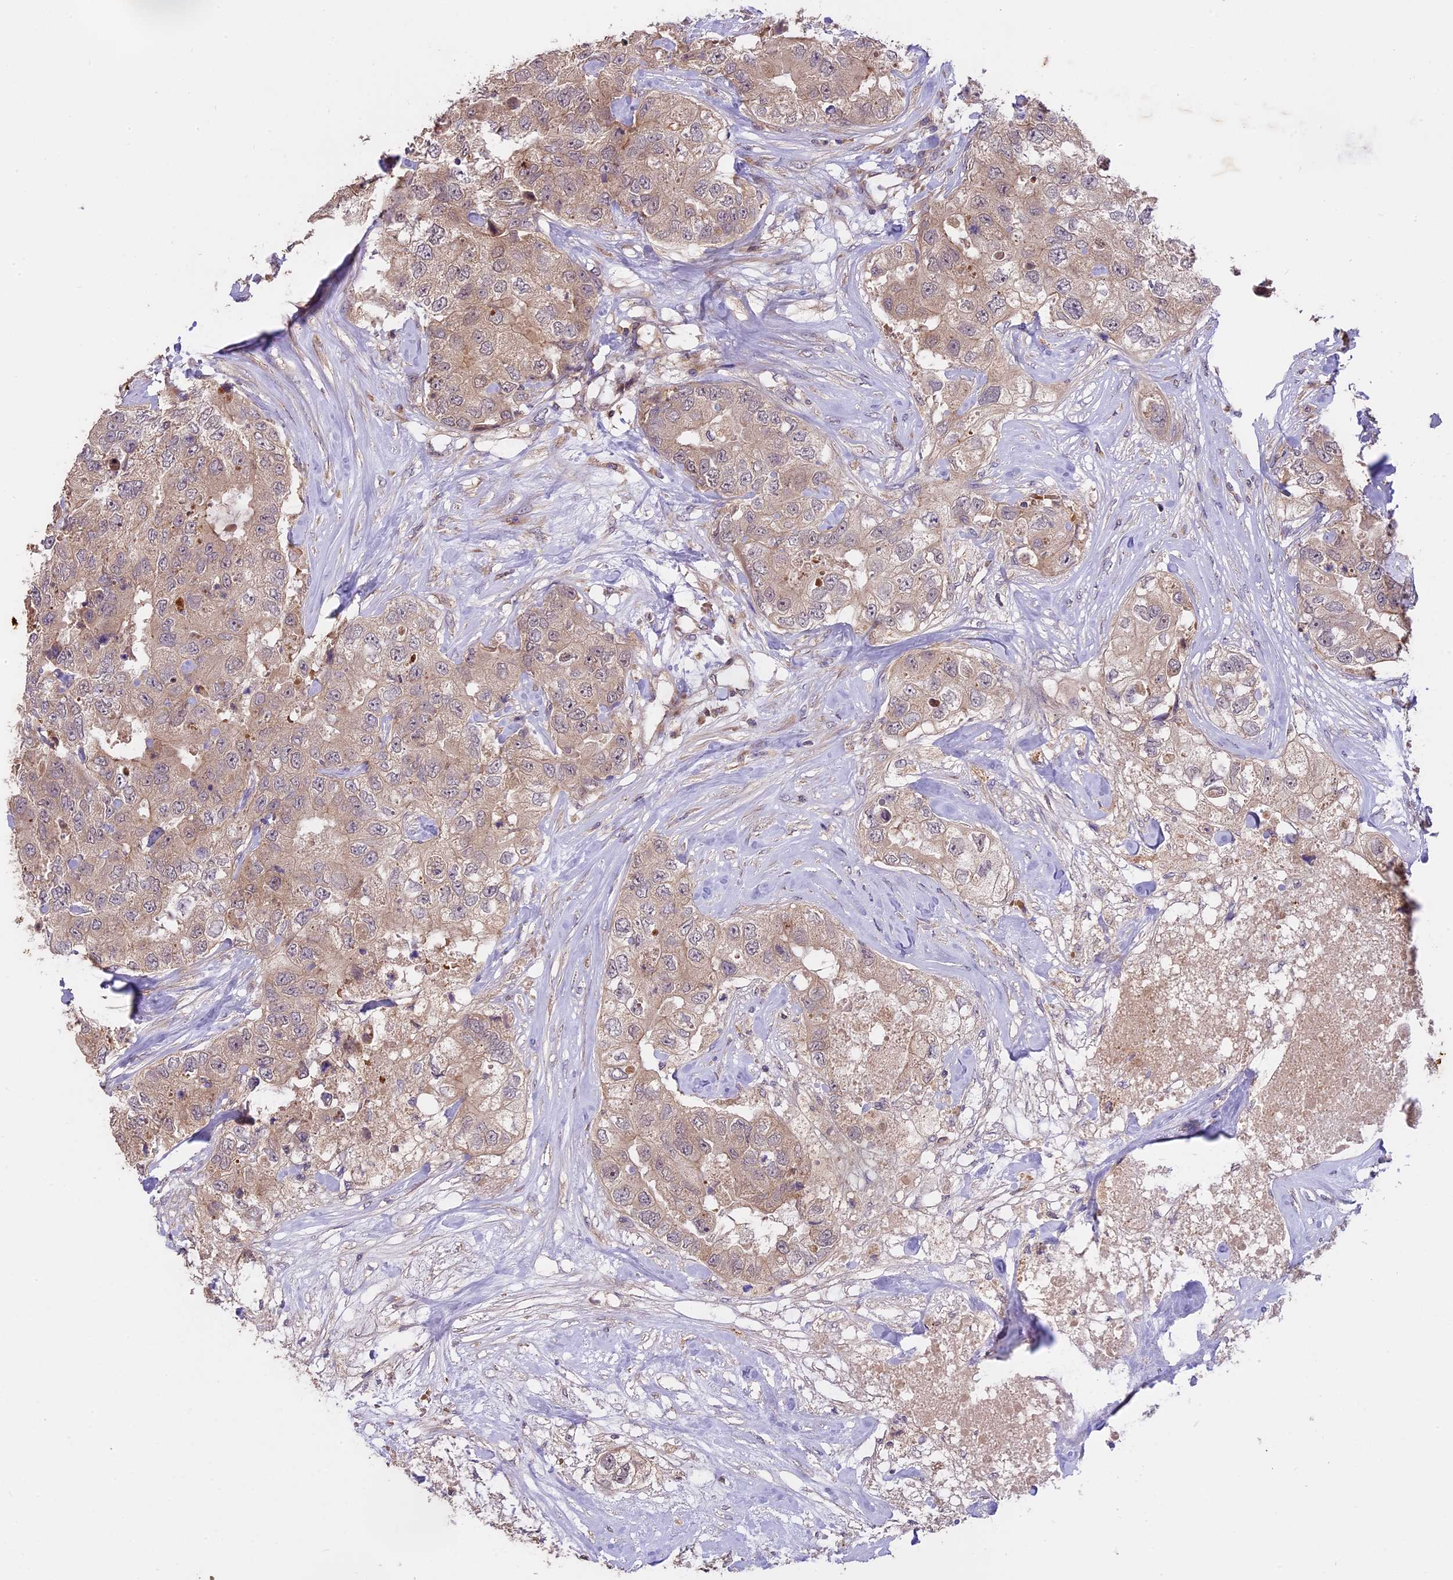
{"staining": {"intensity": "weak", "quantity": "<25%", "location": "cytoplasmic/membranous"}, "tissue": "breast cancer", "cell_type": "Tumor cells", "image_type": "cancer", "snomed": [{"axis": "morphology", "description": "Duct carcinoma"}, {"axis": "topography", "description": "Breast"}], "caption": "High magnification brightfield microscopy of breast cancer (invasive ductal carcinoma) stained with DAB (3,3'-diaminobenzidine) (brown) and counterstained with hematoxylin (blue): tumor cells show no significant positivity.", "gene": "MEMO1", "patient": {"sex": "female", "age": 62}}